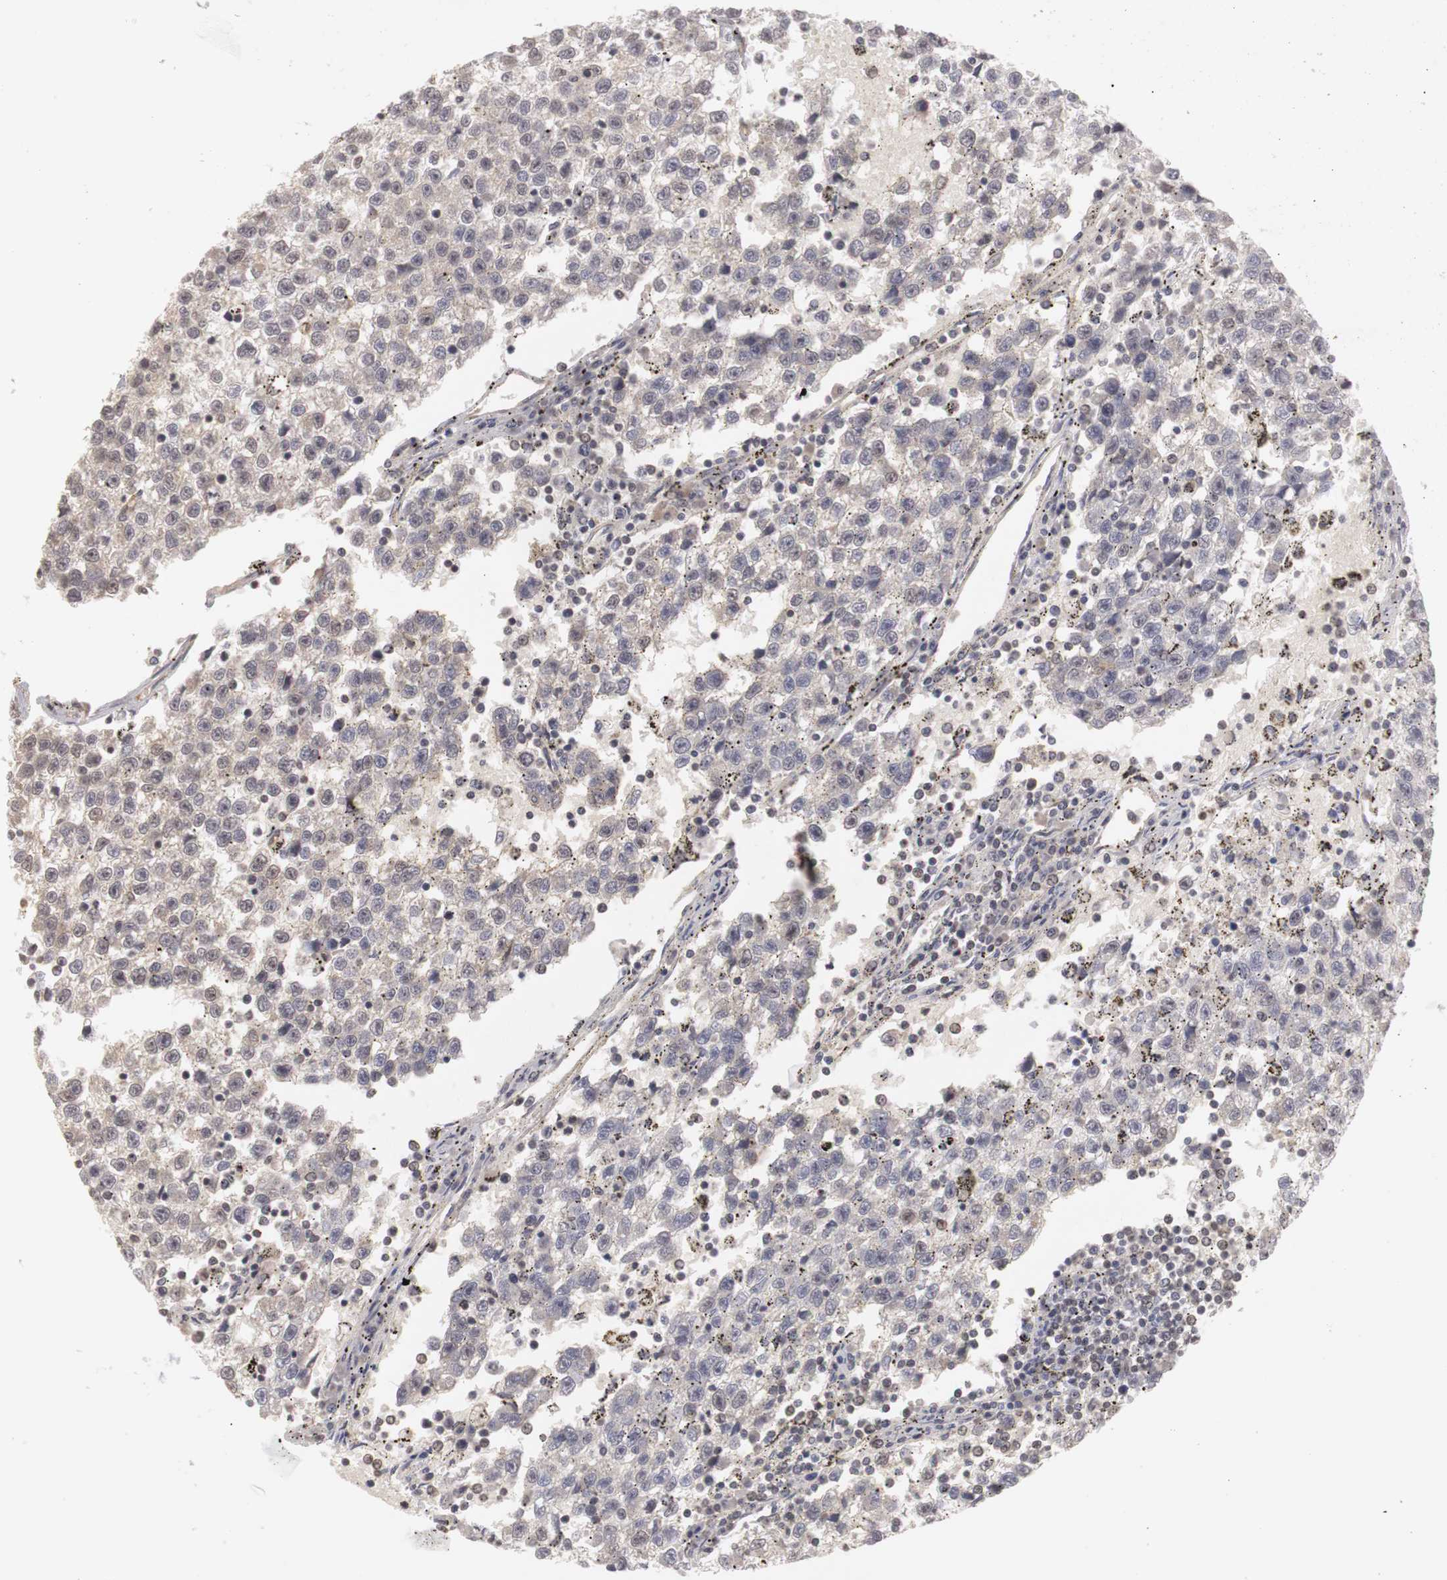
{"staining": {"intensity": "moderate", "quantity": ">75%", "location": "cytoplasmic/membranous"}, "tissue": "testis cancer", "cell_type": "Tumor cells", "image_type": "cancer", "snomed": [{"axis": "morphology", "description": "Seminoma, NOS"}, {"axis": "topography", "description": "Testis"}], "caption": "IHC micrograph of neoplastic tissue: human testis cancer stained using IHC shows medium levels of moderate protein expression localized specifically in the cytoplasmic/membranous of tumor cells, appearing as a cytoplasmic/membranous brown color.", "gene": "PLEKHA1", "patient": {"sex": "male", "age": 35}}